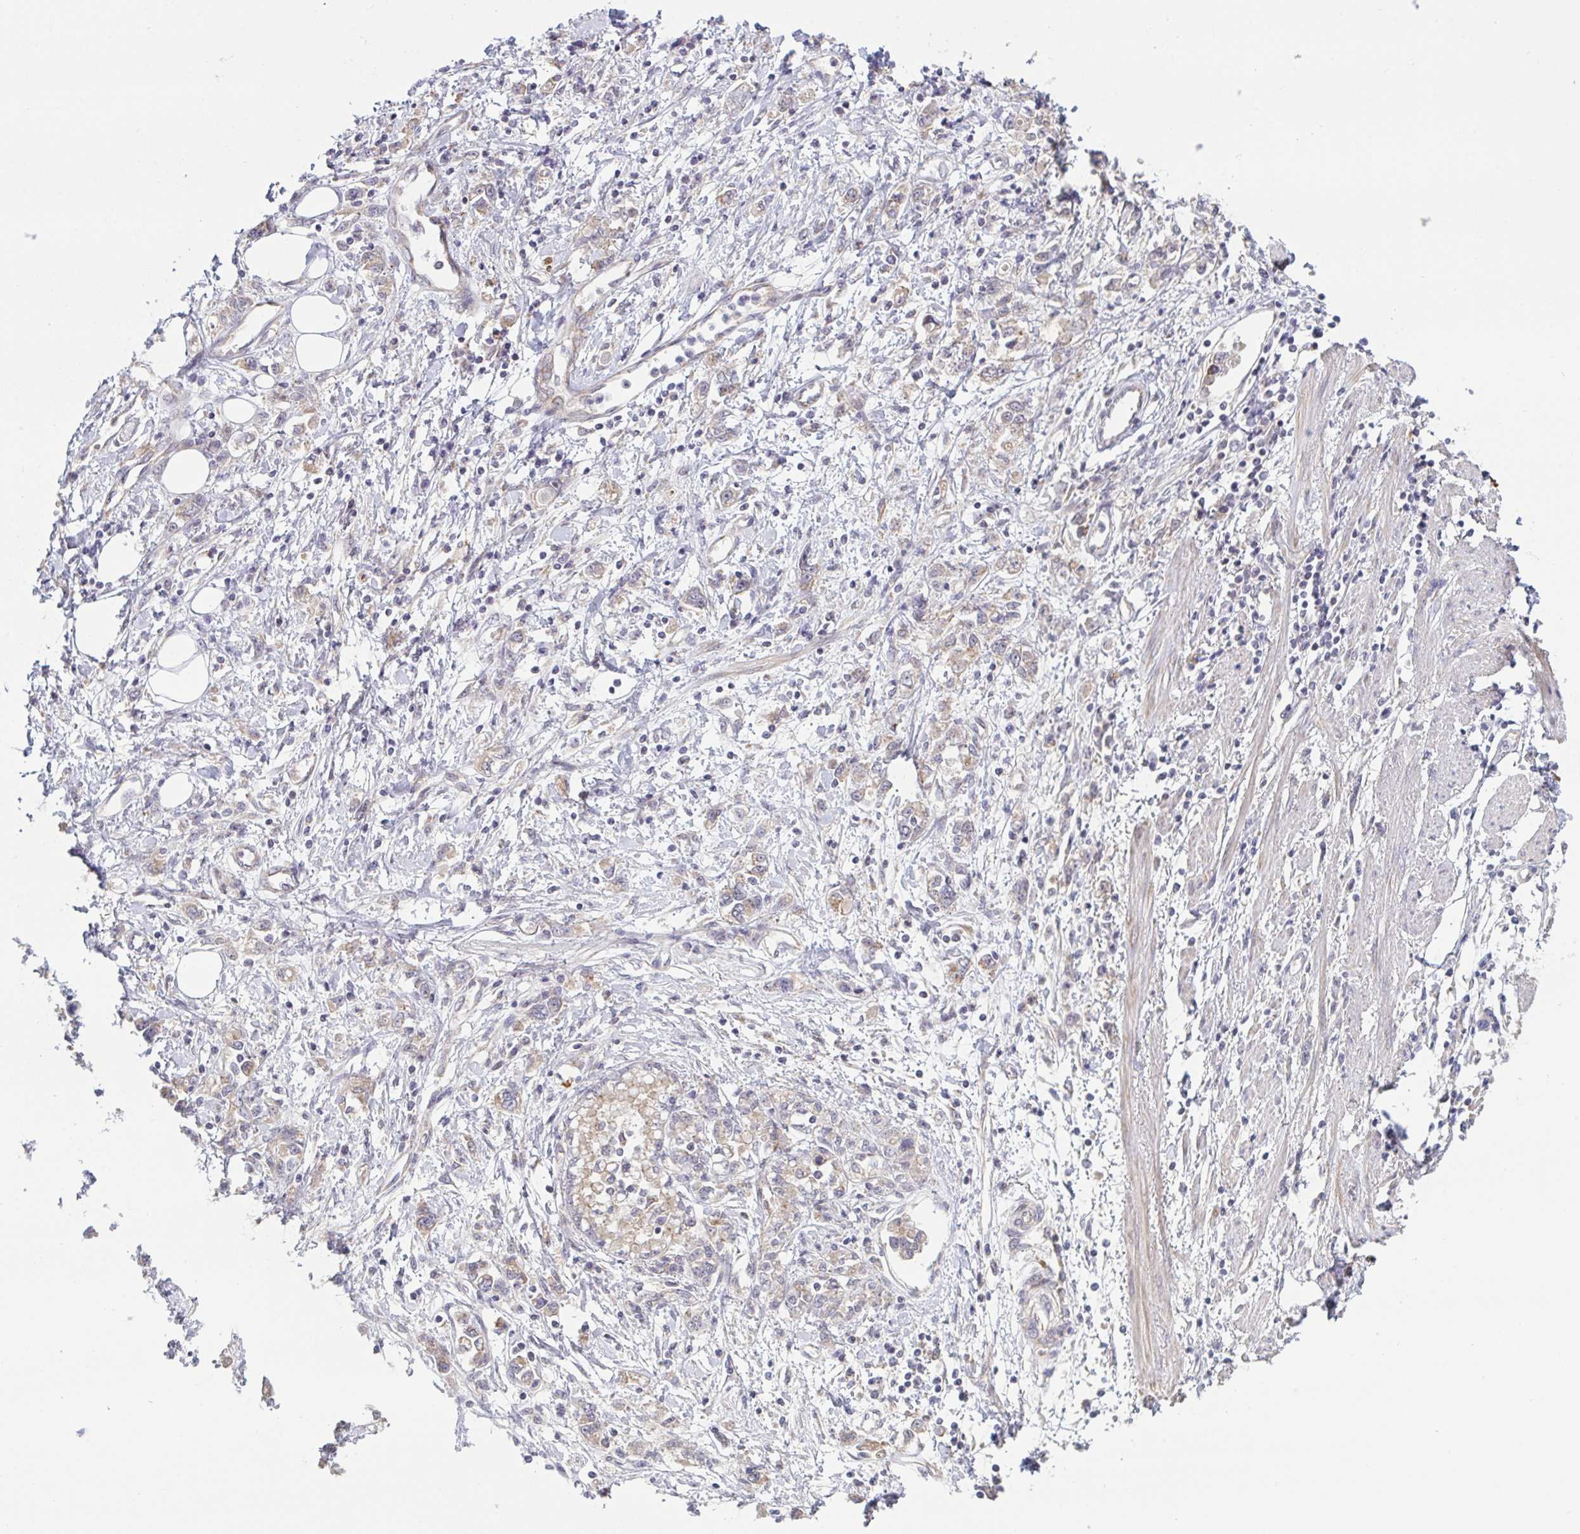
{"staining": {"intensity": "weak", "quantity": "<25%", "location": "cytoplasmic/membranous"}, "tissue": "stomach cancer", "cell_type": "Tumor cells", "image_type": "cancer", "snomed": [{"axis": "morphology", "description": "Adenocarcinoma, NOS"}, {"axis": "topography", "description": "Stomach"}], "caption": "The histopathology image shows no significant staining in tumor cells of stomach cancer.", "gene": "XAF1", "patient": {"sex": "female", "age": 76}}